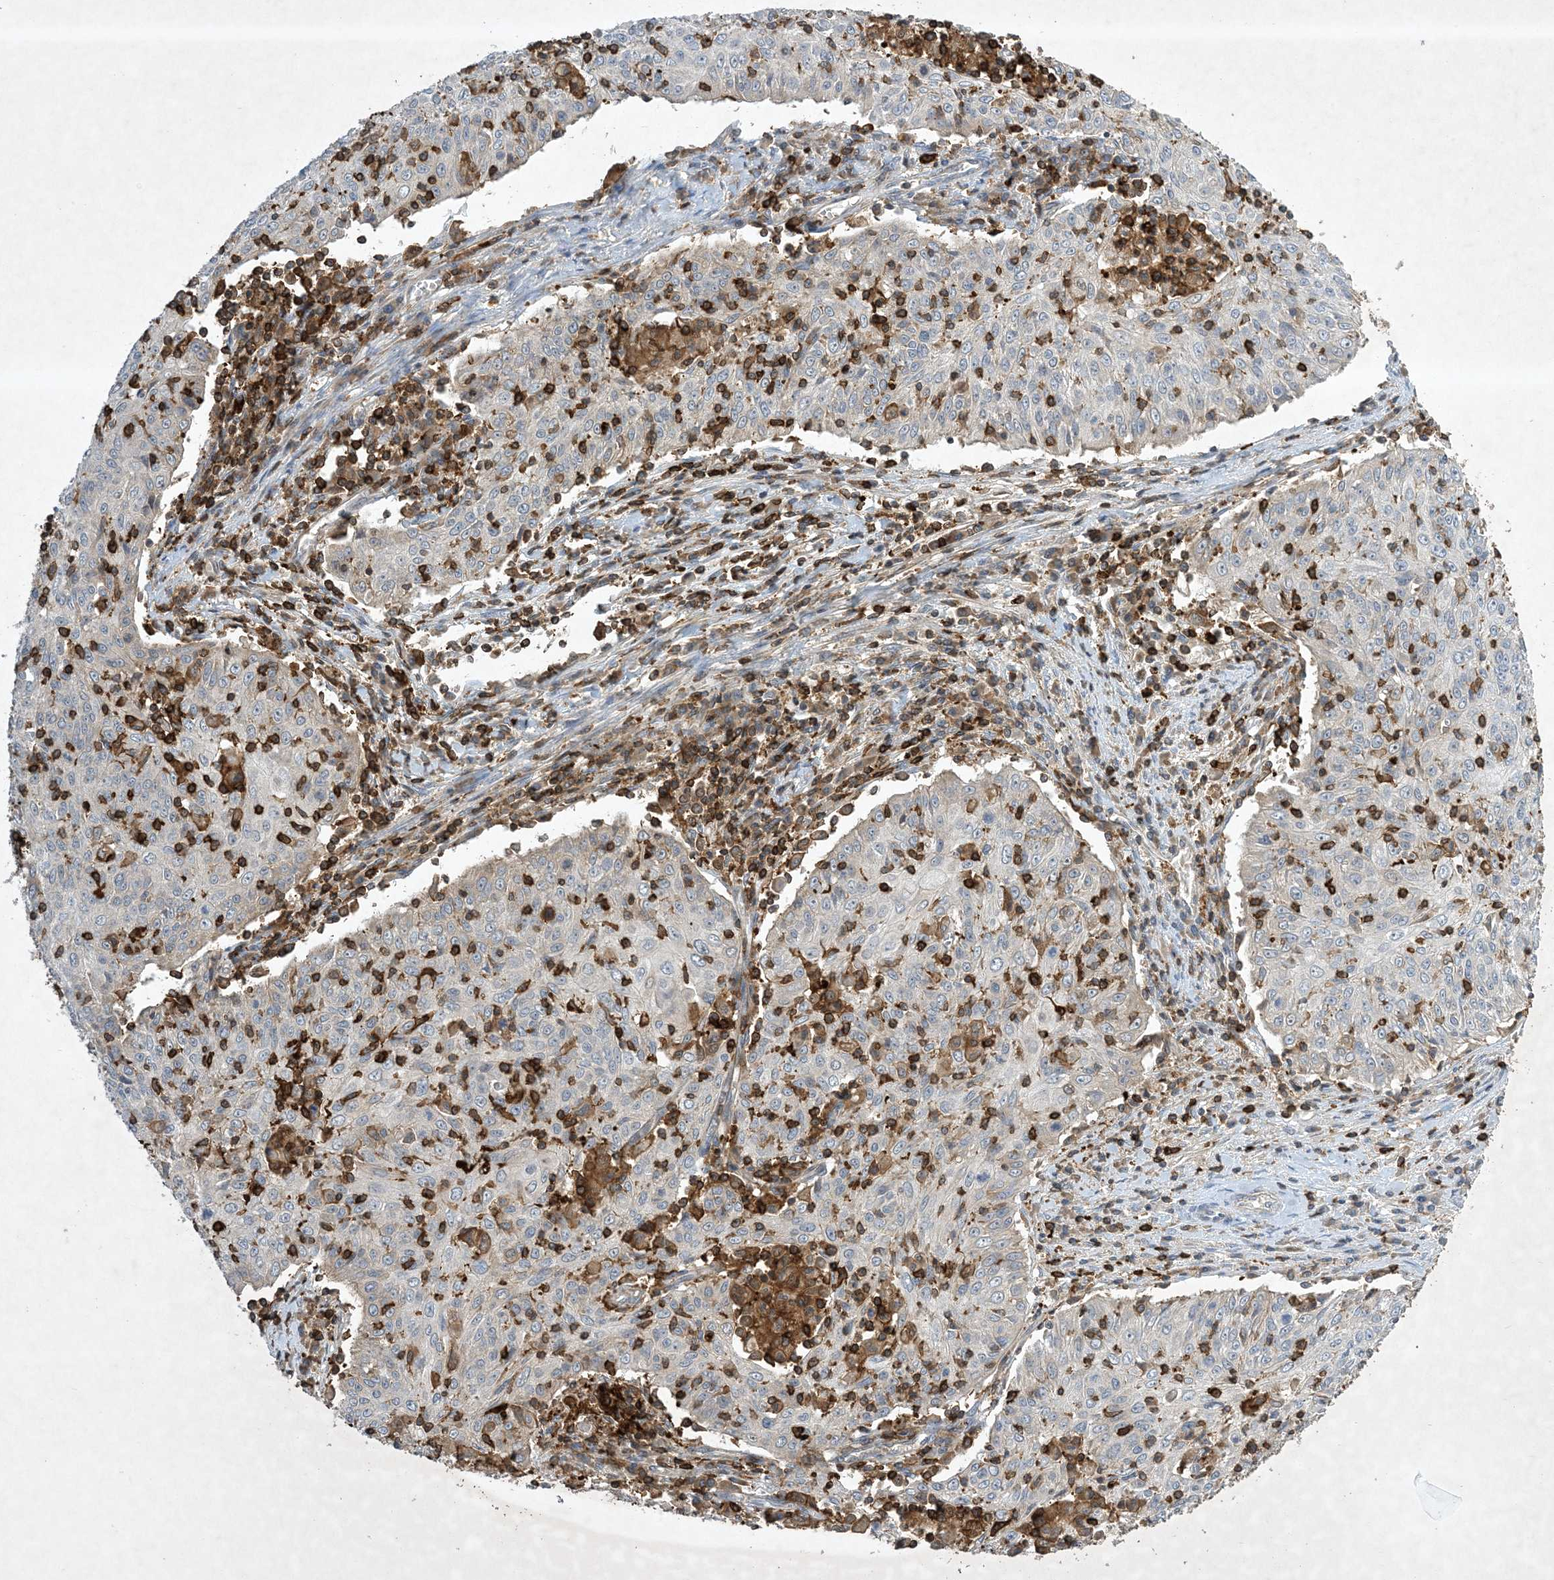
{"staining": {"intensity": "negative", "quantity": "none", "location": "none"}, "tissue": "cervical cancer", "cell_type": "Tumor cells", "image_type": "cancer", "snomed": [{"axis": "morphology", "description": "Squamous cell carcinoma, NOS"}, {"axis": "topography", "description": "Cervix"}], "caption": "This image is of squamous cell carcinoma (cervical) stained with immunohistochemistry to label a protein in brown with the nuclei are counter-stained blue. There is no expression in tumor cells.", "gene": "AK9", "patient": {"sex": "female", "age": 48}}